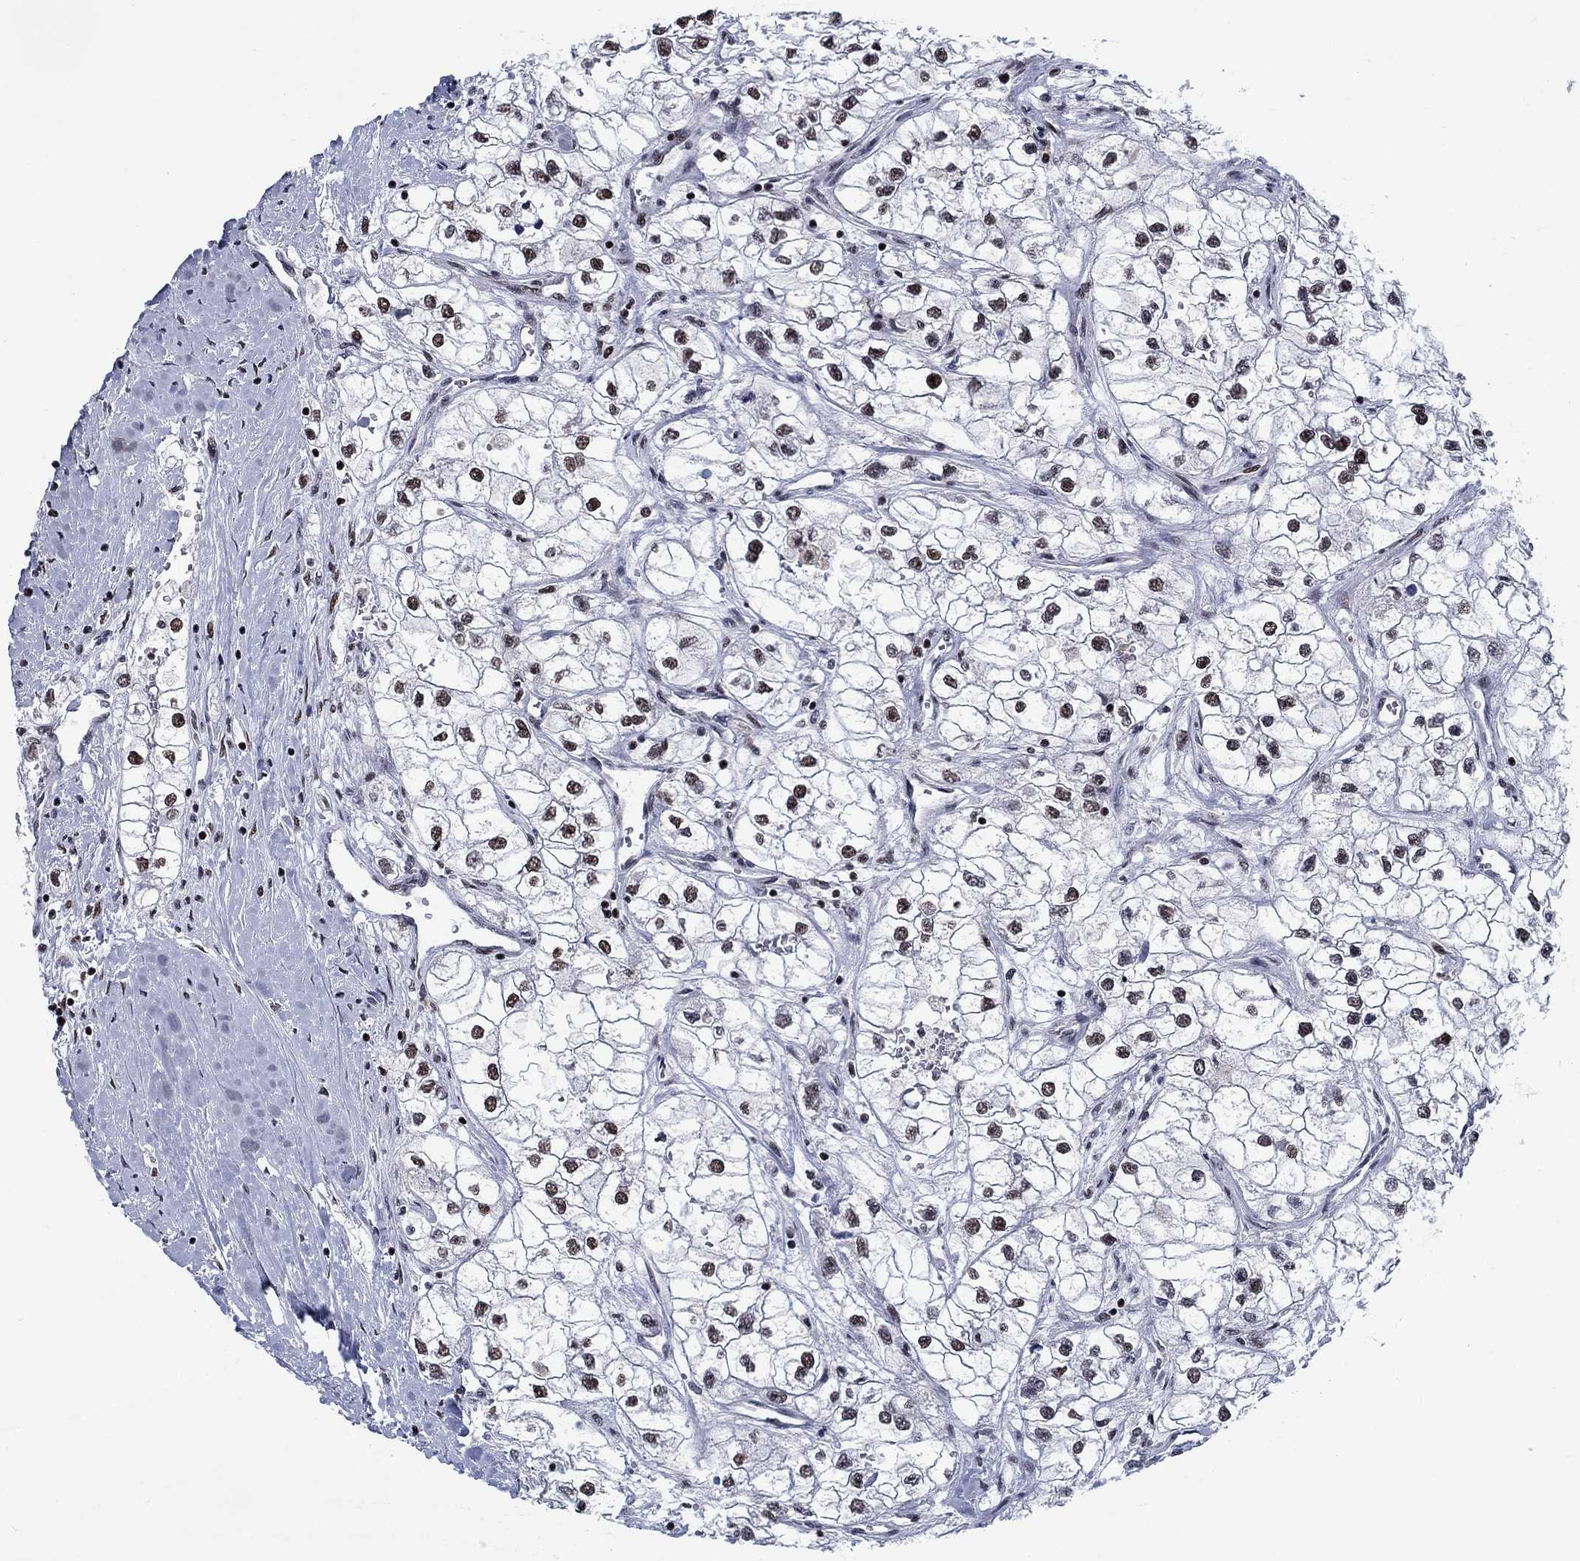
{"staining": {"intensity": "strong", "quantity": "25%-75%", "location": "nuclear"}, "tissue": "renal cancer", "cell_type": "Tumor cells", "image_type": "cancer", "snomed": [{"axis": "morphology", "description": "Adenocarcinoma, NOS"}, {"axis": "topography", "description": "Kidney"}], "caption": "Immunohistochemical staining of adenocarcinoma (renal) reveals high levels of strong nuclear protein positivity in approximately 25%-75% of tumor cells. (DAB = brown stain, brightfield microscopy at high magnification).", "gene": "RPRD1B", "patient": {"sex": "male", "age": 59}}